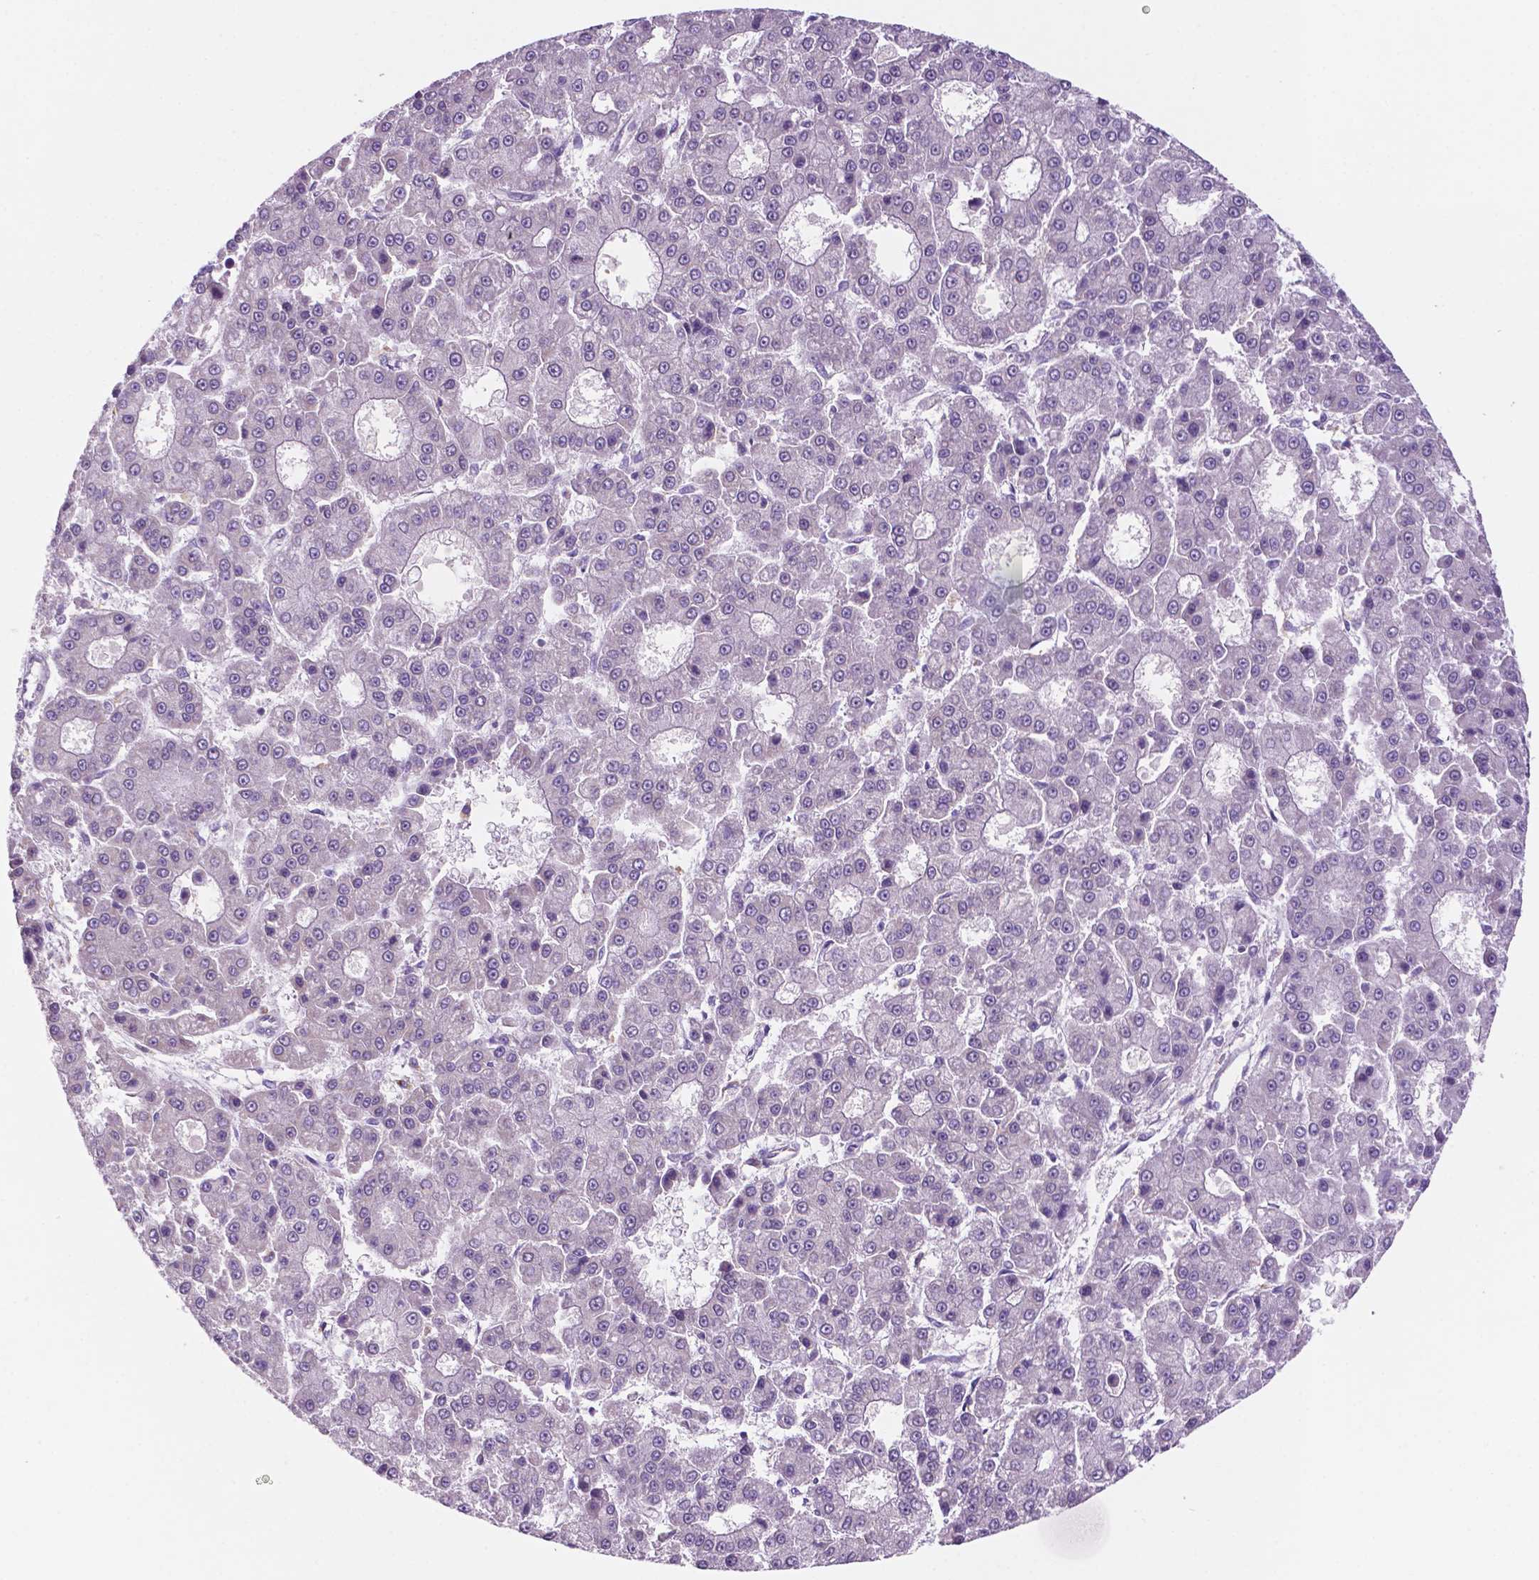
{"staining": {"intensity": "negative", "quantity": "none", "location": "none"}, "tissue": "liver cancer", "cell_type": "Tumor cells", "image_type": "cancer", "snomed": [{"axis": "morphology", "description": "Carcinoma, Hepatocellular, NOS"}, {"axis": "topography", "description": "Liver"}], "caption": "IHC of liver hepatocellular carcinoma displays no positivity in tumor cells. Brightfield microscopy of IHC stained with DAB (3,3'-diaminobenzidine) (brown) and hematoxylin (blue), captured at high magnification.", "gene": "FAM50B", "patient": {"sex": "male", "age": 70}}